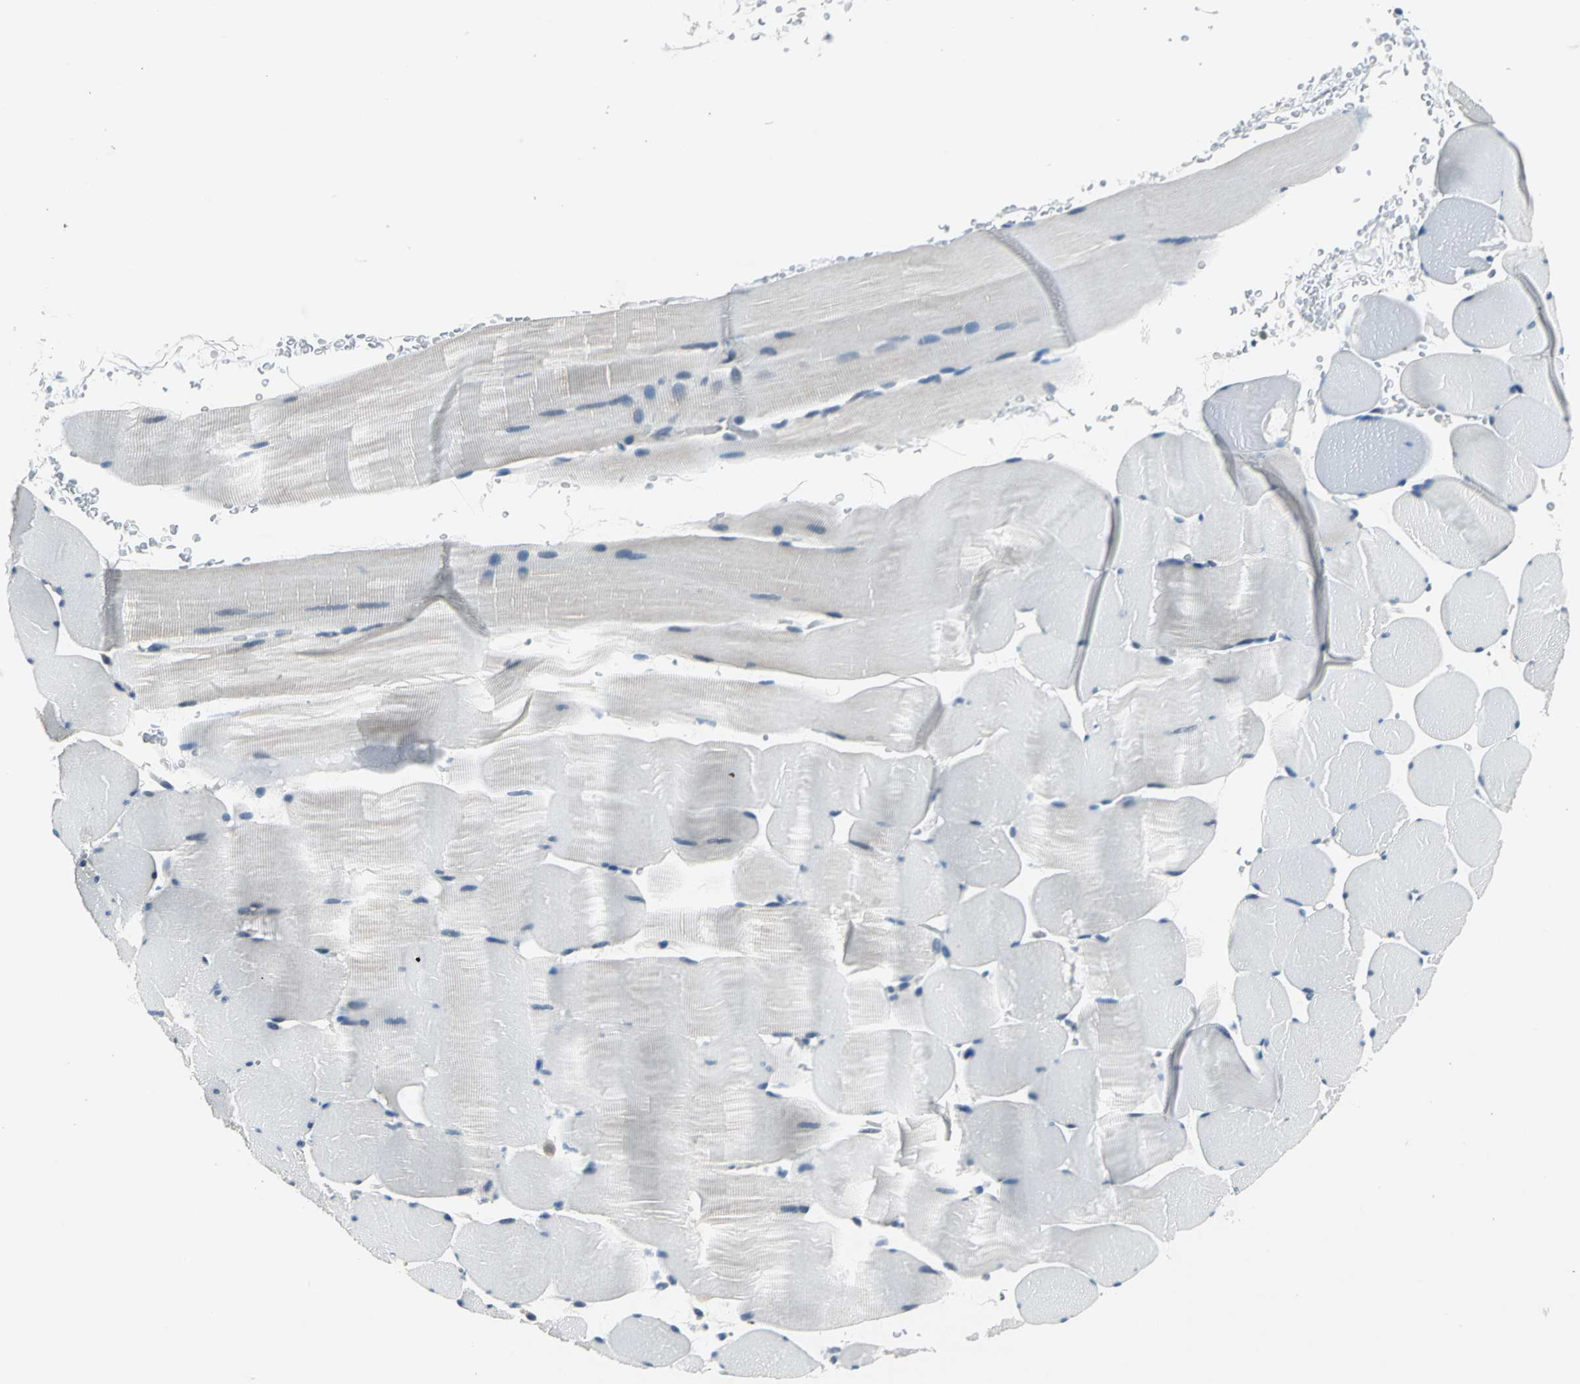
{"staining": {"intensity": "negative", "quantity": "none", "location": "none"}, "tissue": "skeletal muscle", "cell_type": "Myocytes", "image_type": "normal", "snomed": [{"axis": "morphology", "description": "Normal tissue, NOS"}, {"axis": "topography", "description": "Skeletal muscle"}], "caption": "Myocytes are negative for protein expression in benign human skeletal muscle. (DAB immunohistochemistry visualized using brightfield microscopy, high magnification).", "gene": "ZNF415", "patient": {"sex": "male", "age": 62}}